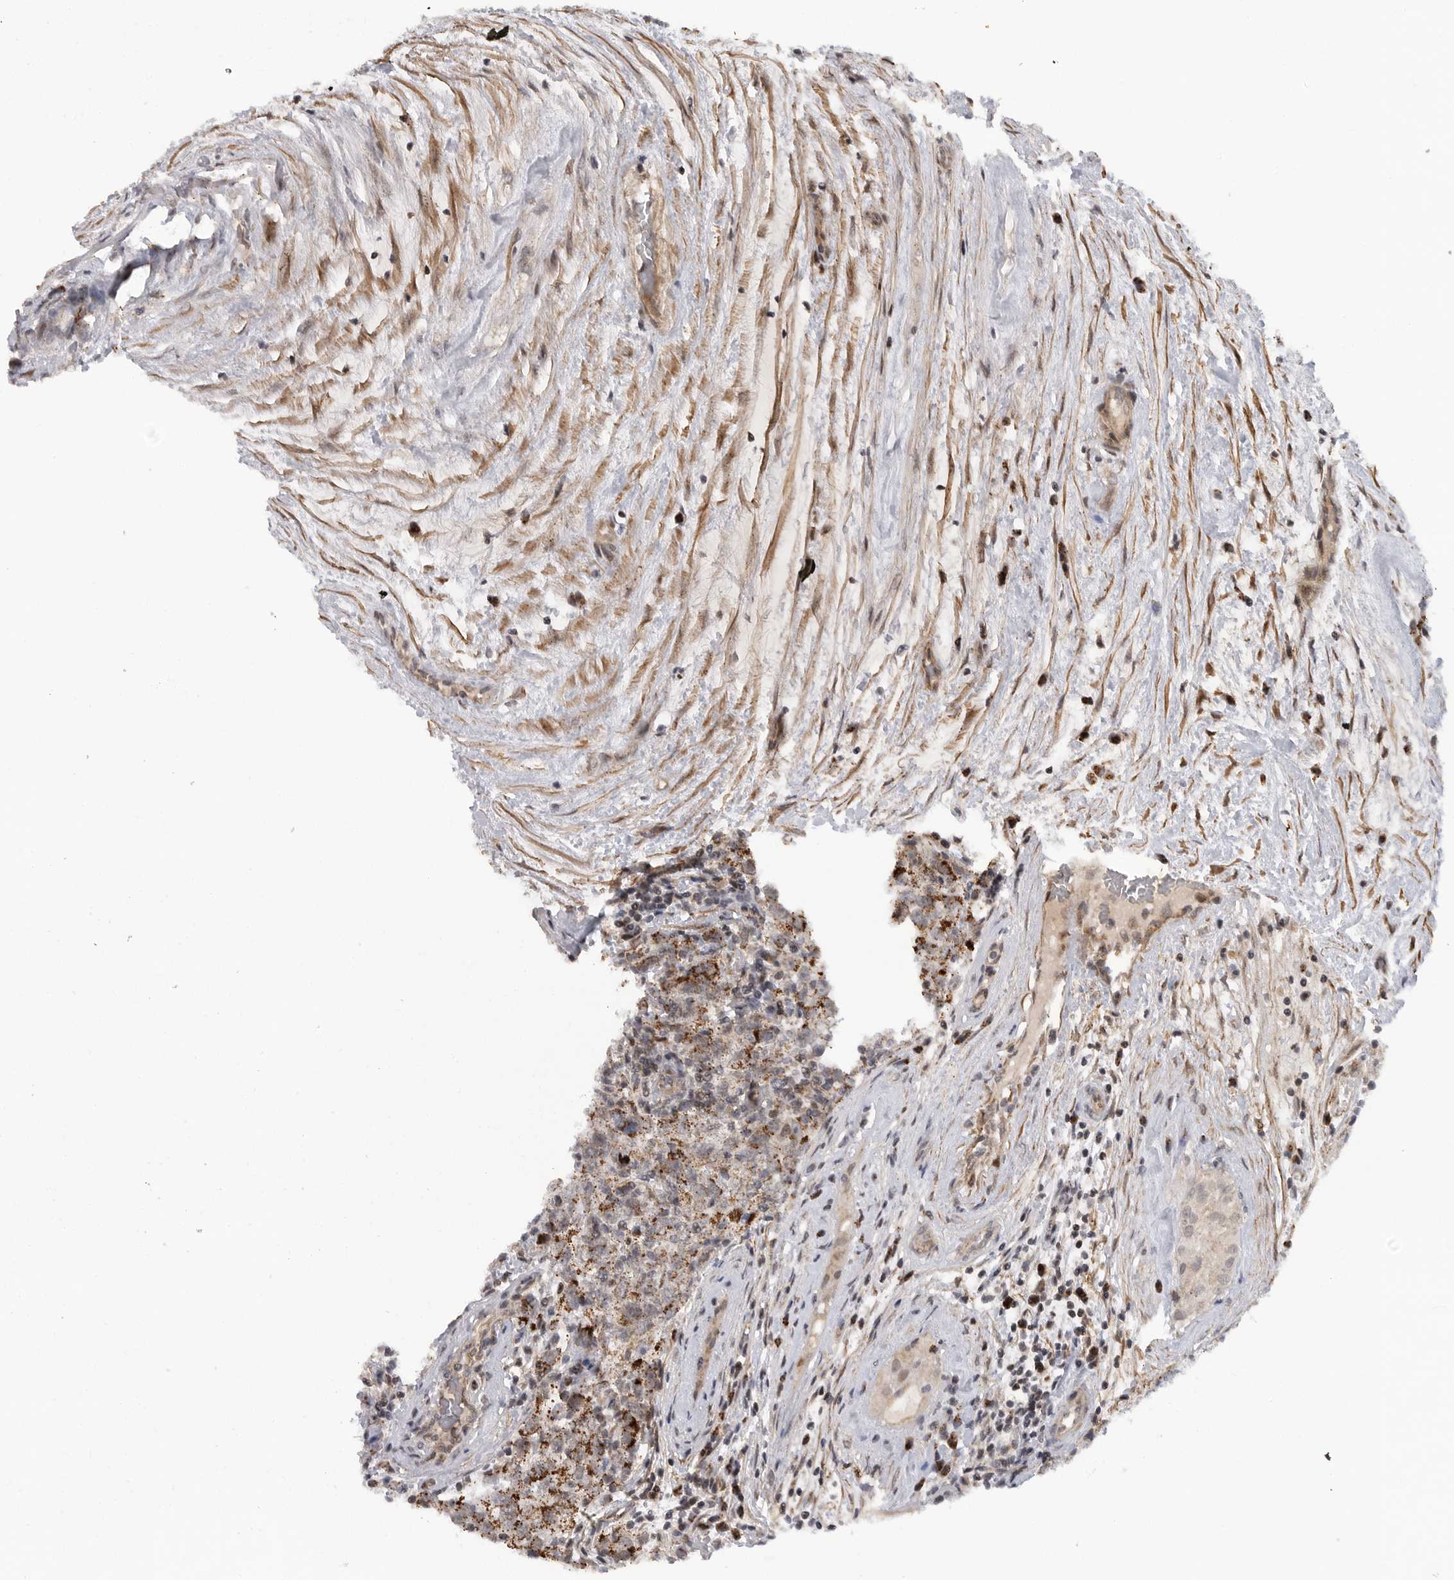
{"staining": {"intensity": "negative", "quantity": "none", "location": "none"}, "tissue": "testis cancer", "cell_type": "Tumor cells", "image_type": "cancer", "snomed": [{"axis": "morphology", "description": "Seminoma, NOS"}, {"axis": "morphology", "description": "Carcinoma, Embryonal, NOS"}, {"axis": "topography", "description": "Testis"}], "caption": "DAB immunohistochemical staining of embryonal carcinoma (testis) displays no significant expression in tumor cells.", "gene": "TMPRSS11F", "patient": {"sex": "male", "age": 28}}